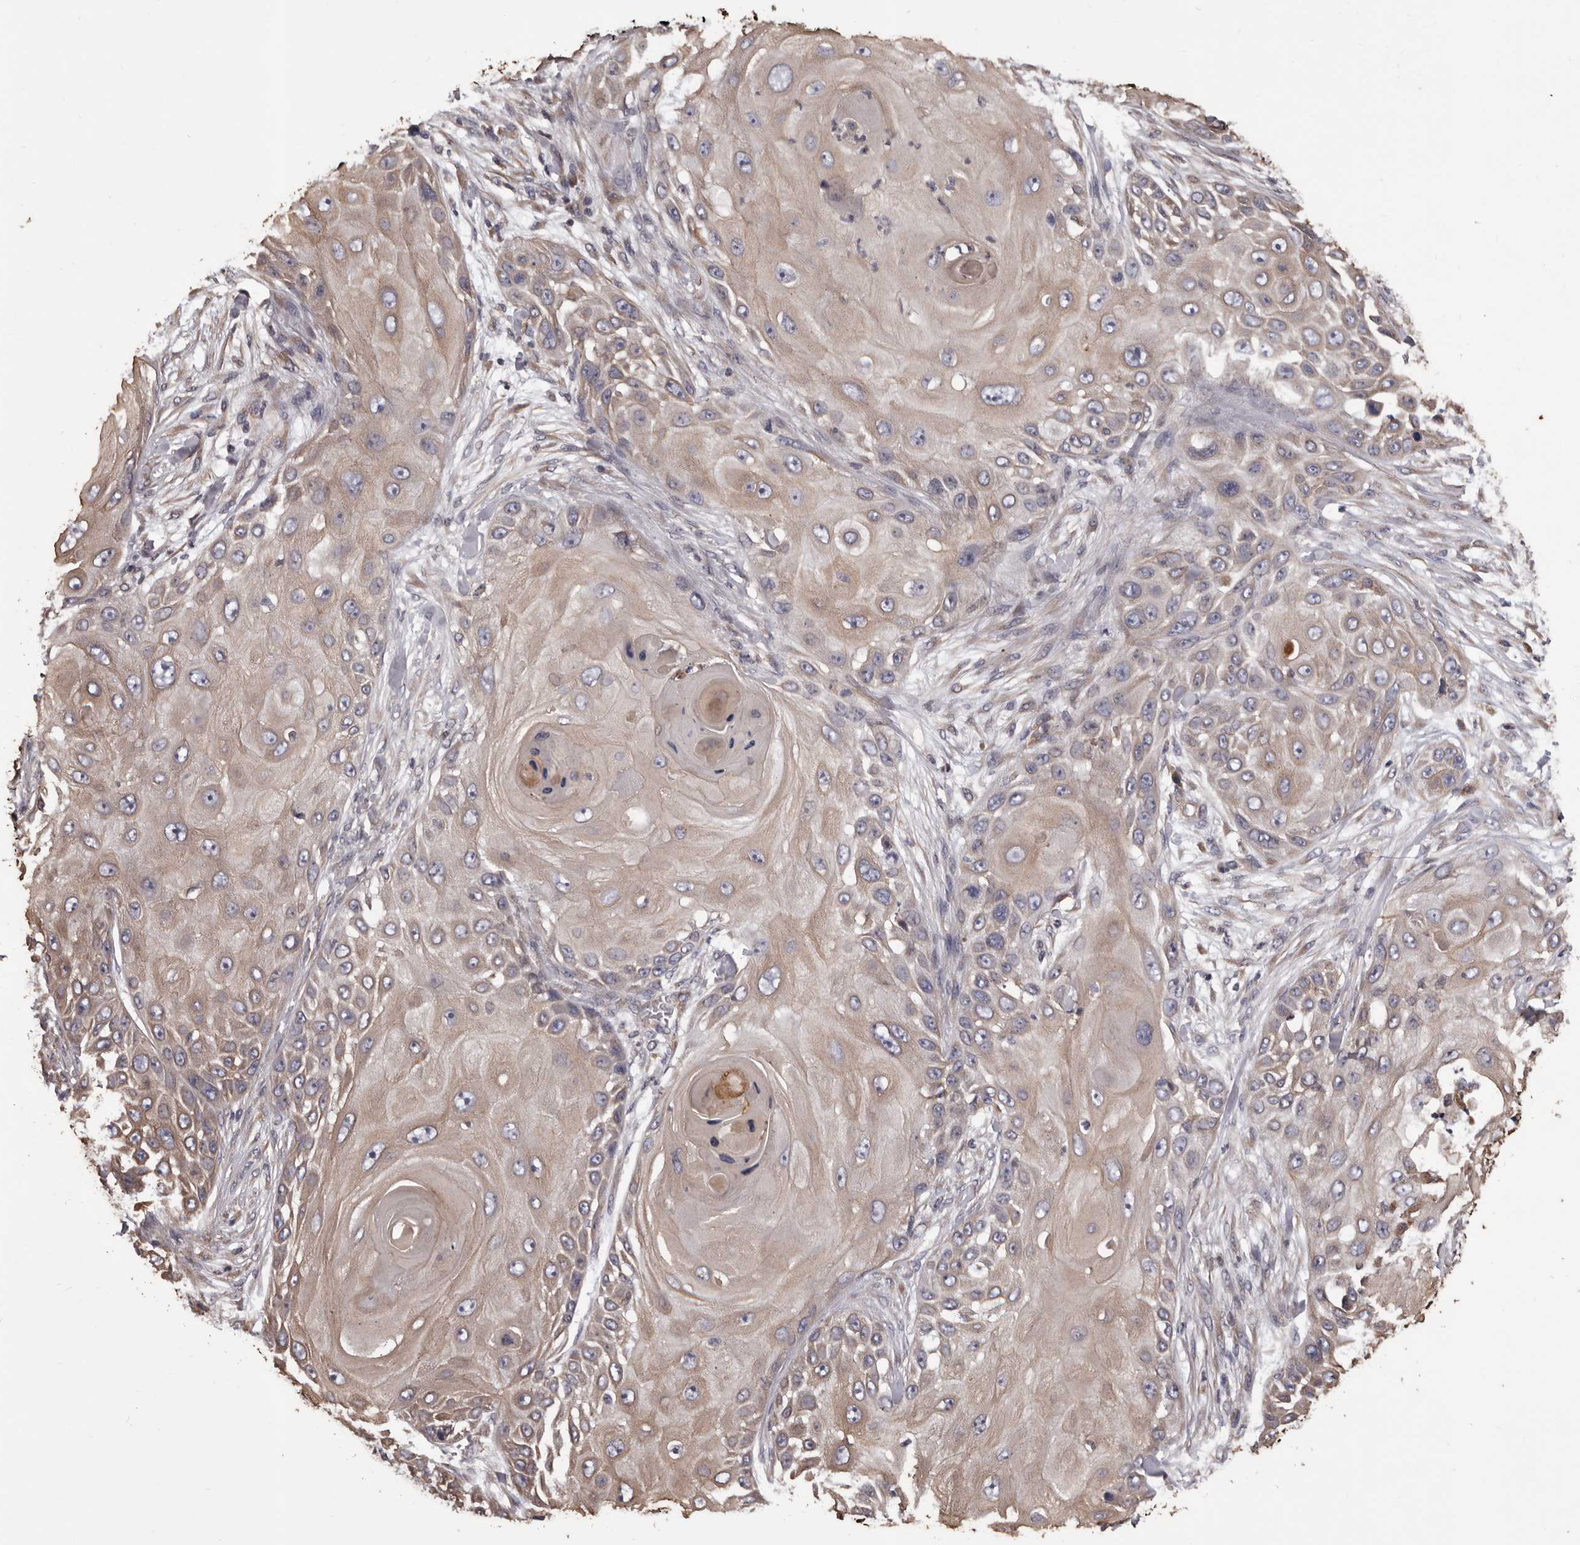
{"staining": {"intensity": "weak", "quantity": ">75%", "location": "cytoplasmic/membranous"}, "tissue": "skin cancer", "cell_type": "Tumor cells", "image_type": "cancer", "snomed": [{"axis": "morphology", "description": "Squamous cell carcinoma, NOS"}, {"axis": "topography", "description": "Skin"}], "caption": "There is low levels of weak cytoplasmic/membranous positivity in tumor cells of skin squamous cell carcinoma, as demonstrated by immunohistochemical staining (brown color).", "gene": "CEP104", "patient": {"sex": "female", "age": 44}}